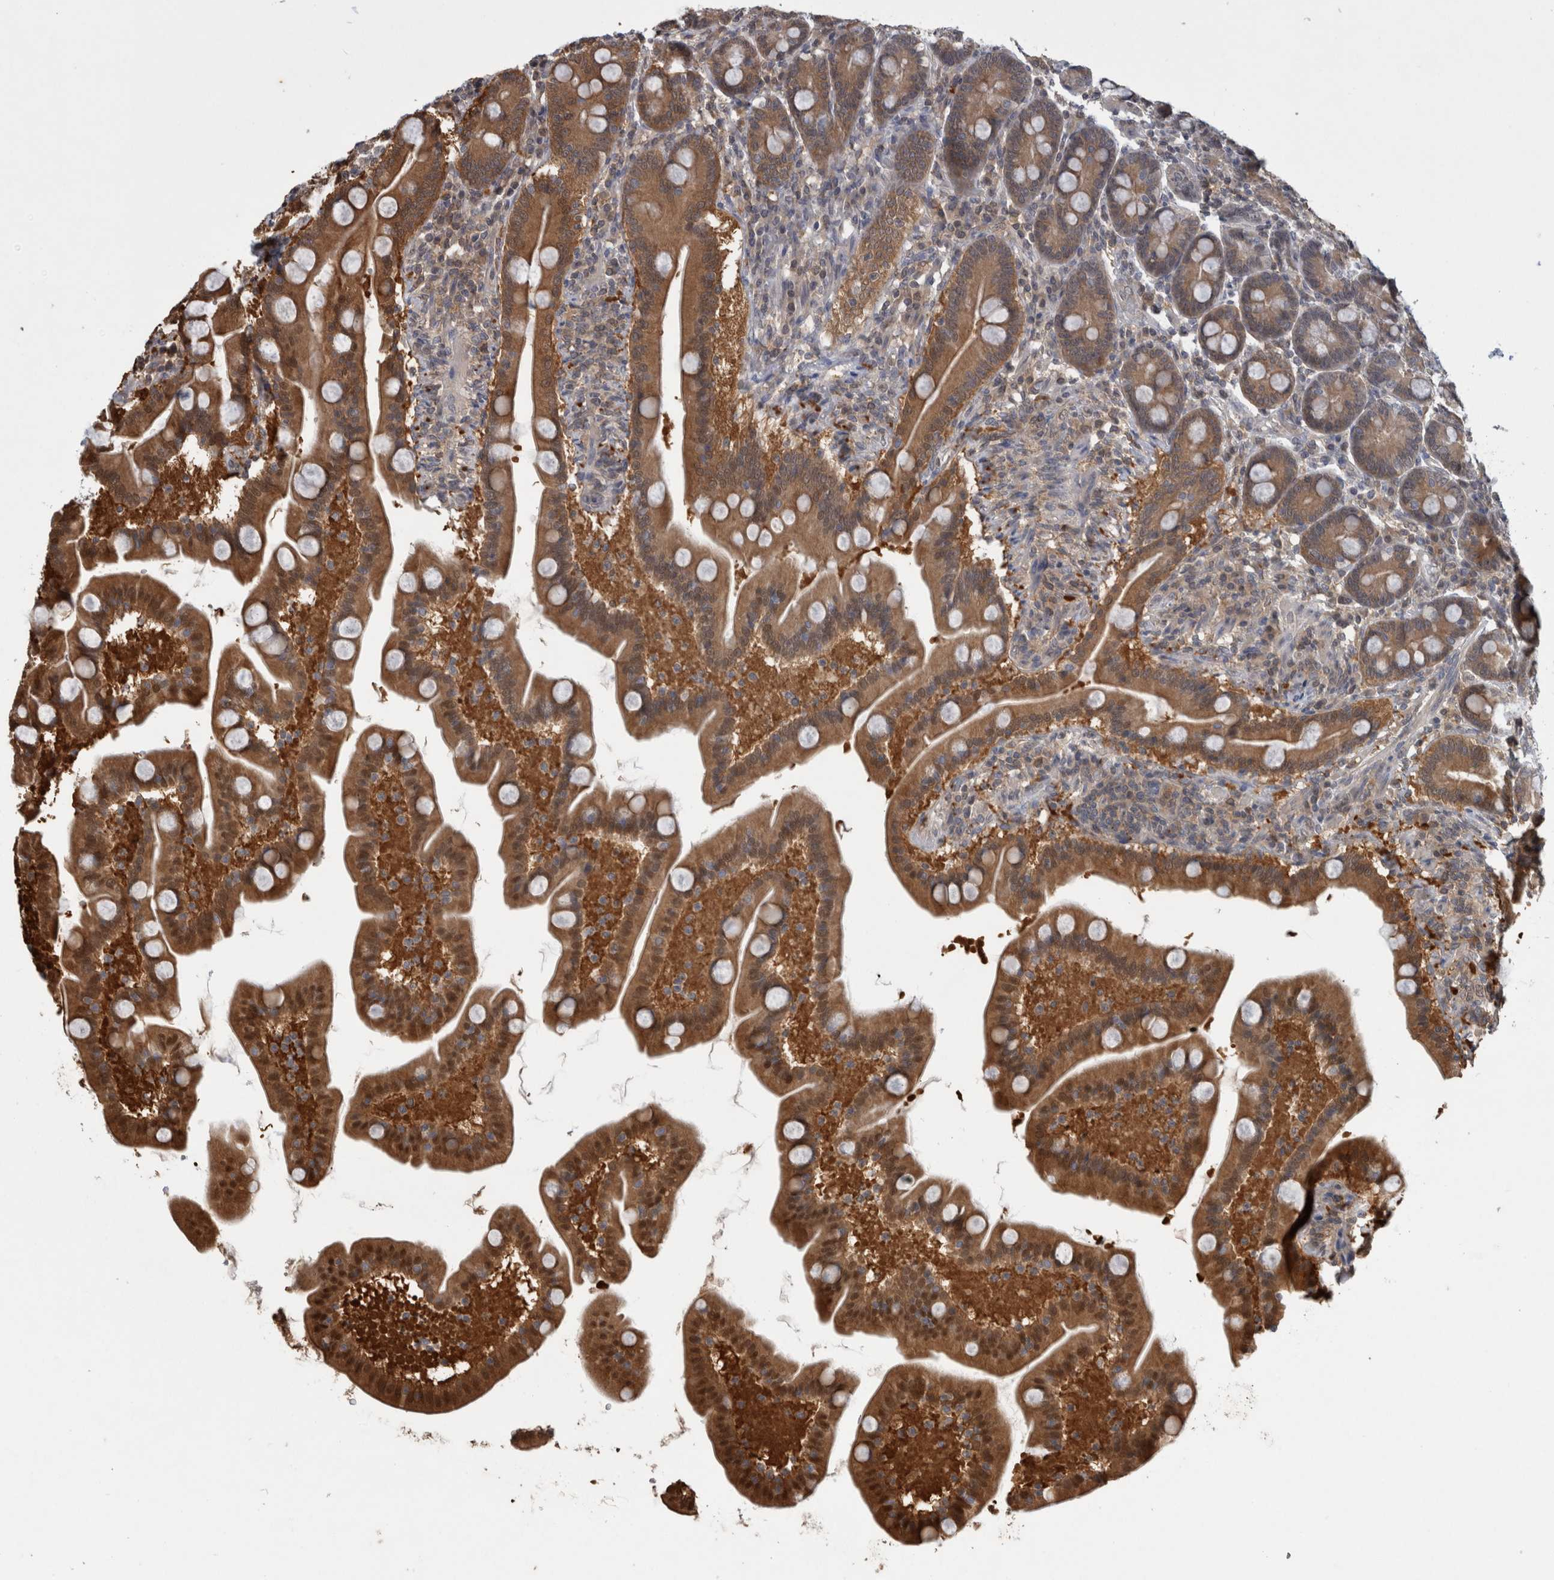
{"staining": {"intensity": "moderate", "quantity": ">75%", "location": "cytoplasmic/membranous,nuclear"}, "tissue": "duodenum", "cell_type": "Glandular cells", "image_type": "normal", "snomed": [{"axis": "morphology", "description": "Normal tissue, NOS"}, {"axis": "topography", "description": "Duodenum"}], "caption": "Duodenum stained for a protein (brown) exhibits moderate cytoplasmic/membranous,nuclear positive staining in approximately >75% of glandular cells.", "gene": "ASTN2", "patient": {"sex": "male", "age": 54}}